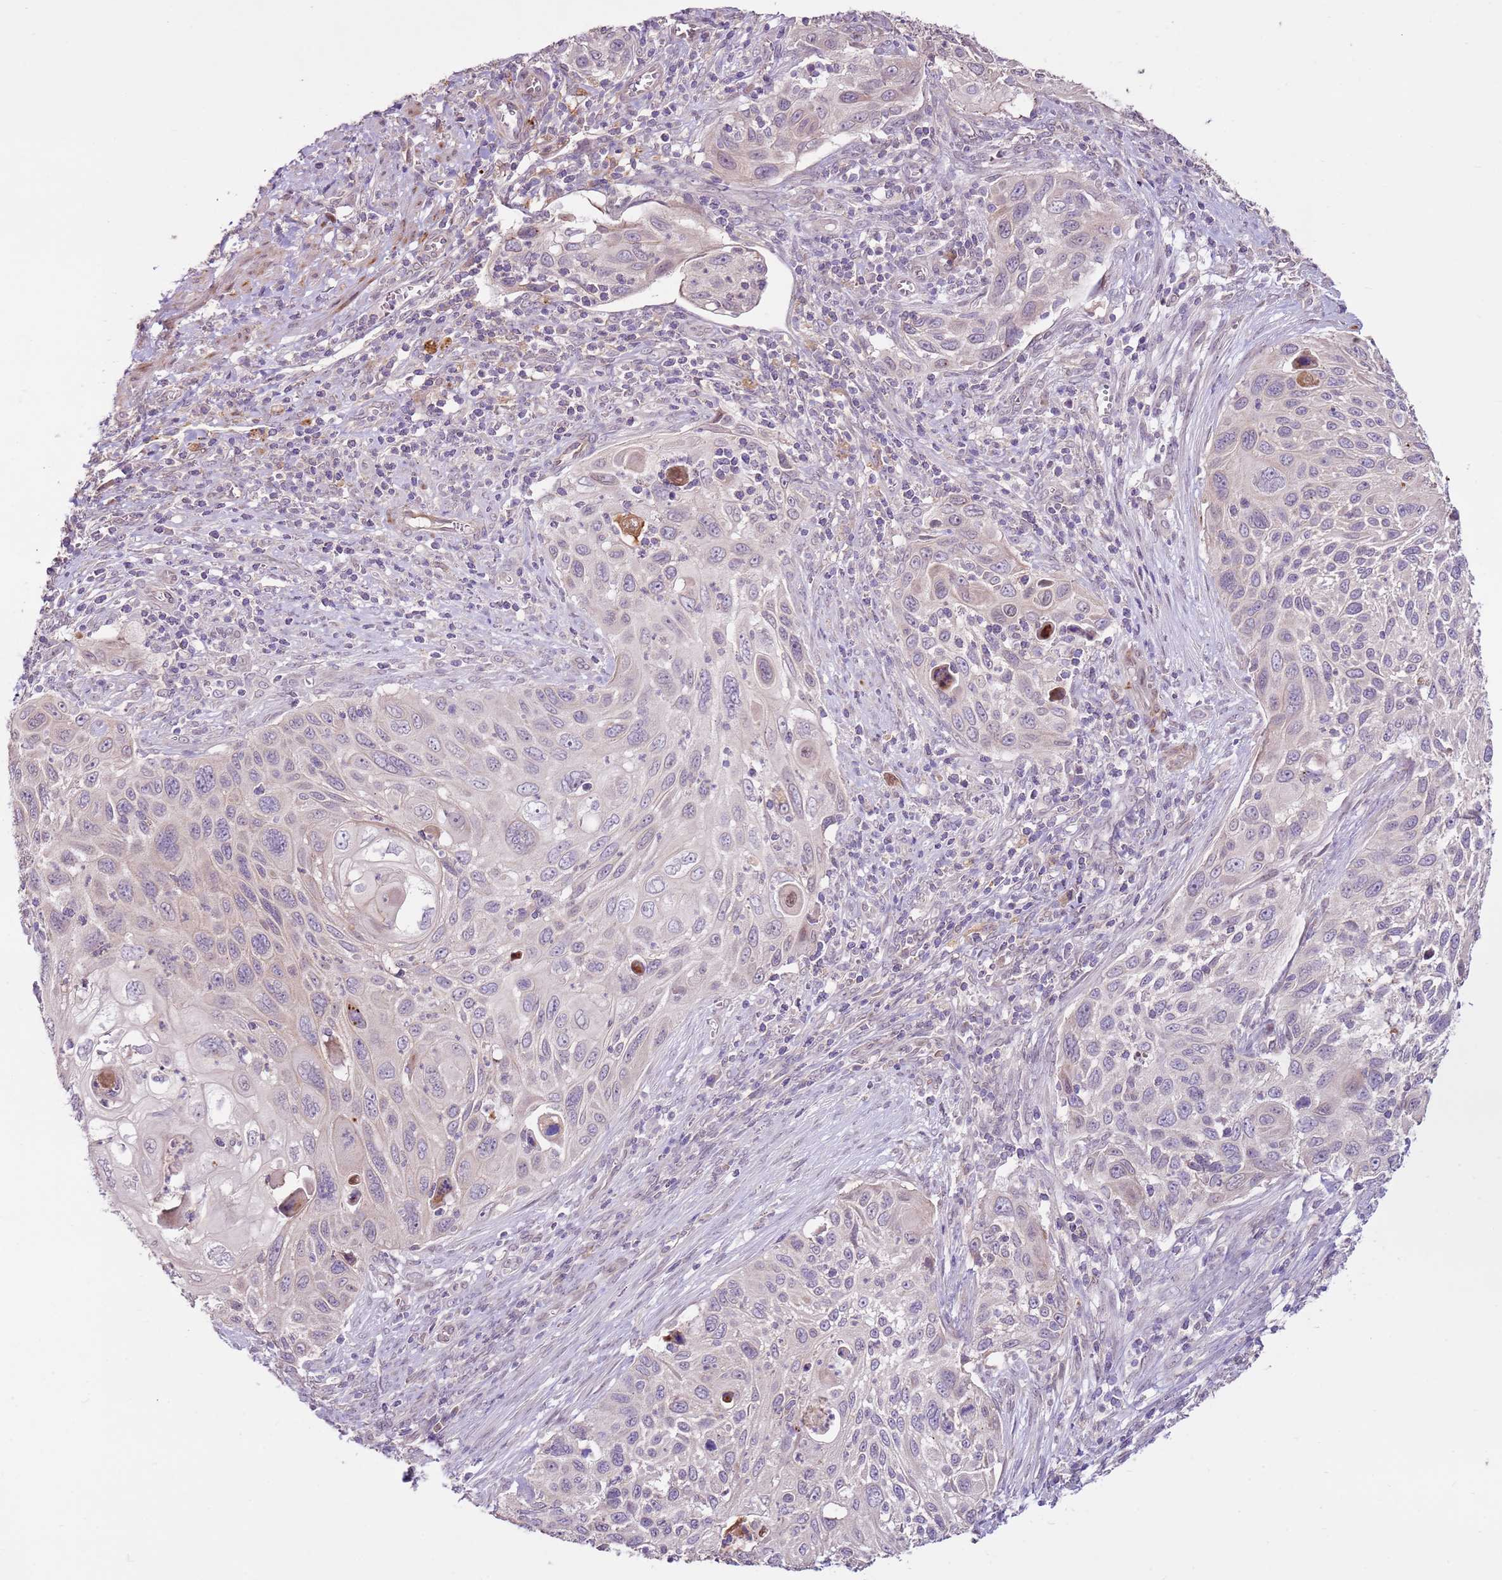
{"staining": {"intensity": "negative", "quantity": "none", "location": "none"}, "tissue": "cervical cancer", "cell_type": "Tumor cells", "image_type": "cancer", "snomed": [{"axis": "morphology", "description": "Squamous cell carcinoma, NOS"}, {"axis": "topography", "description": "Cervix"}], "caption": "The micrograph shows no staining of tumor cells in squamous cell carcinoma (cervical).", "gene": "LGI4", "patient": {"sex": "female", "age": 70}}